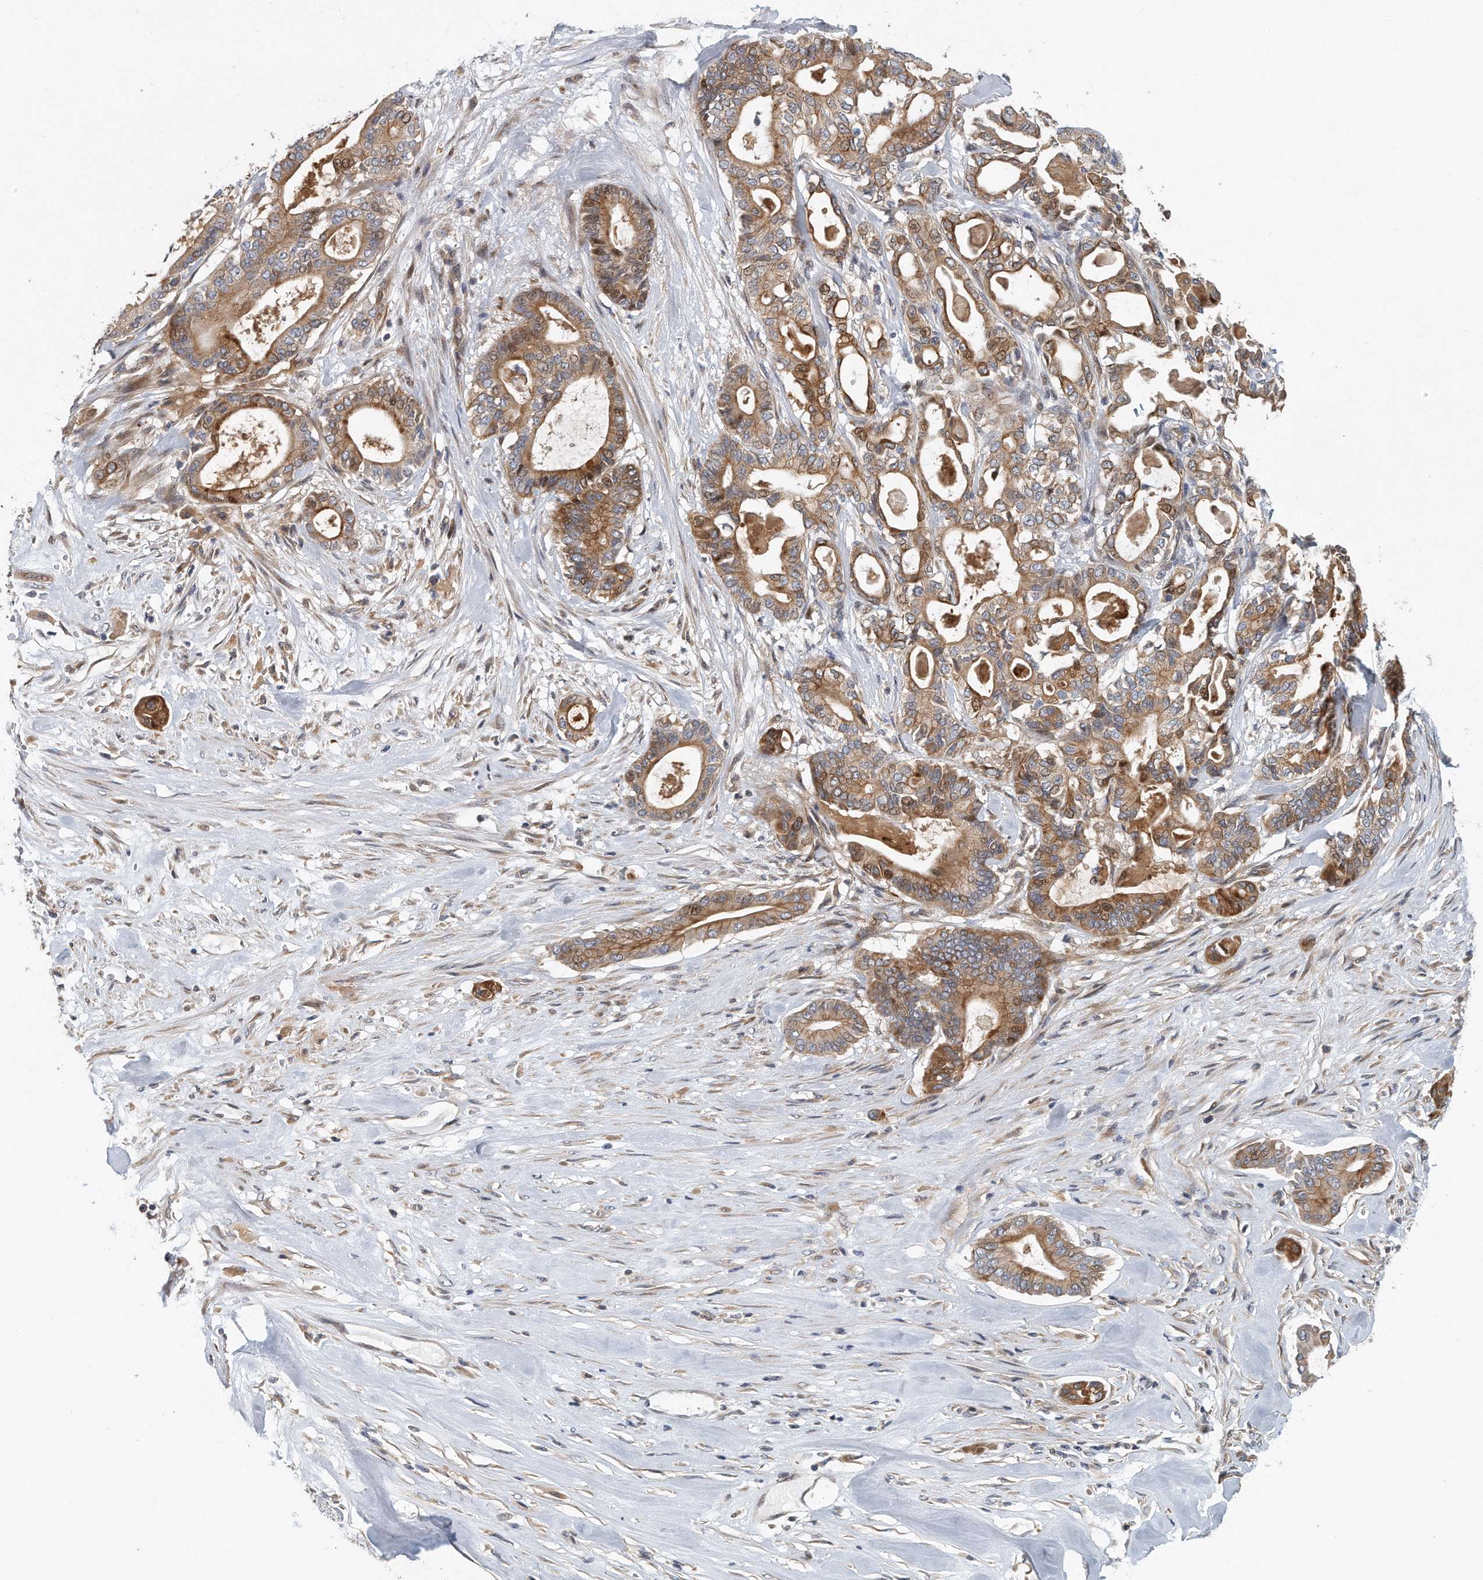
{"staining": {"intensity": "moderate", "quantity": ">75%", "location": "cytoplasmic/membranous,nuclear"}, "tissue": "pancreatic cancer", "cell_type": "Tumor cells", "image_type": "cancer", "snomed": [{"axis": "morphology", "description": "Adenocarcinoma, NOS"}, {"axis": "topography", "description": "Pancreas"}], "caption": "Human pancreatic cancer (adenocarcinoma) stained for a protein (brown) exhibits moderate cytoplasmic/membranous and nuclear positive positivity in approximately >75% of tumor cells.", "gene": "PCDH8", "patient": {"sex": "male", "age": 63}}